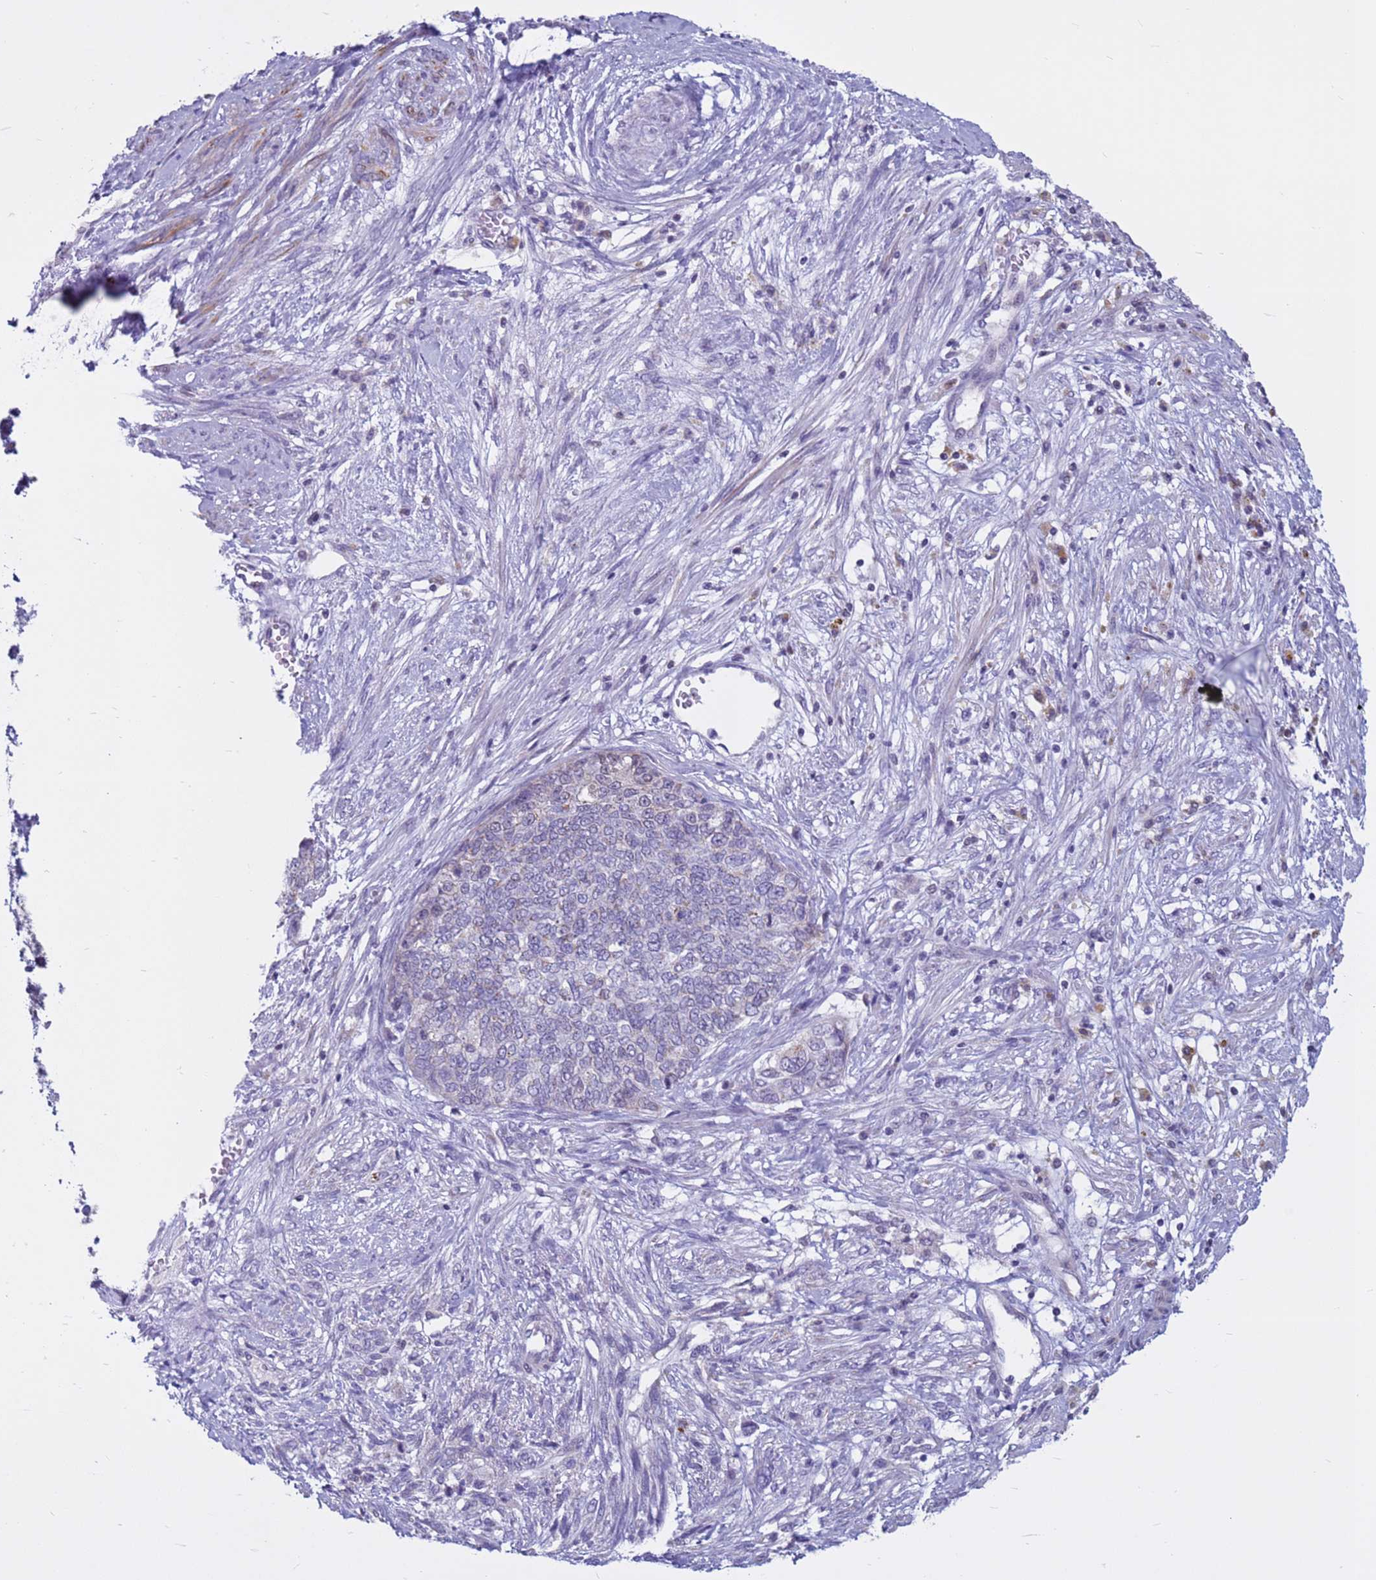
{"staining": {"intensity": "weak", "quantity": "<25%", "location": "cytoplasmic/membranous"}, "tissue": "cervical cancer", "cell_type": "Tumor cells", "image_type": "cancer", "snomed": [{"axis": "morphology", "description": "Squamous cell carcinoma, NOS"}, {"axis": "topography", "description": "Cervix"}], "caption": "This is a image of IHC staining of cervical cancer, which shows no expression in tumor cells.", "gene": "CDK2AP2", "patient": {"sex": "female", "age": 63}}